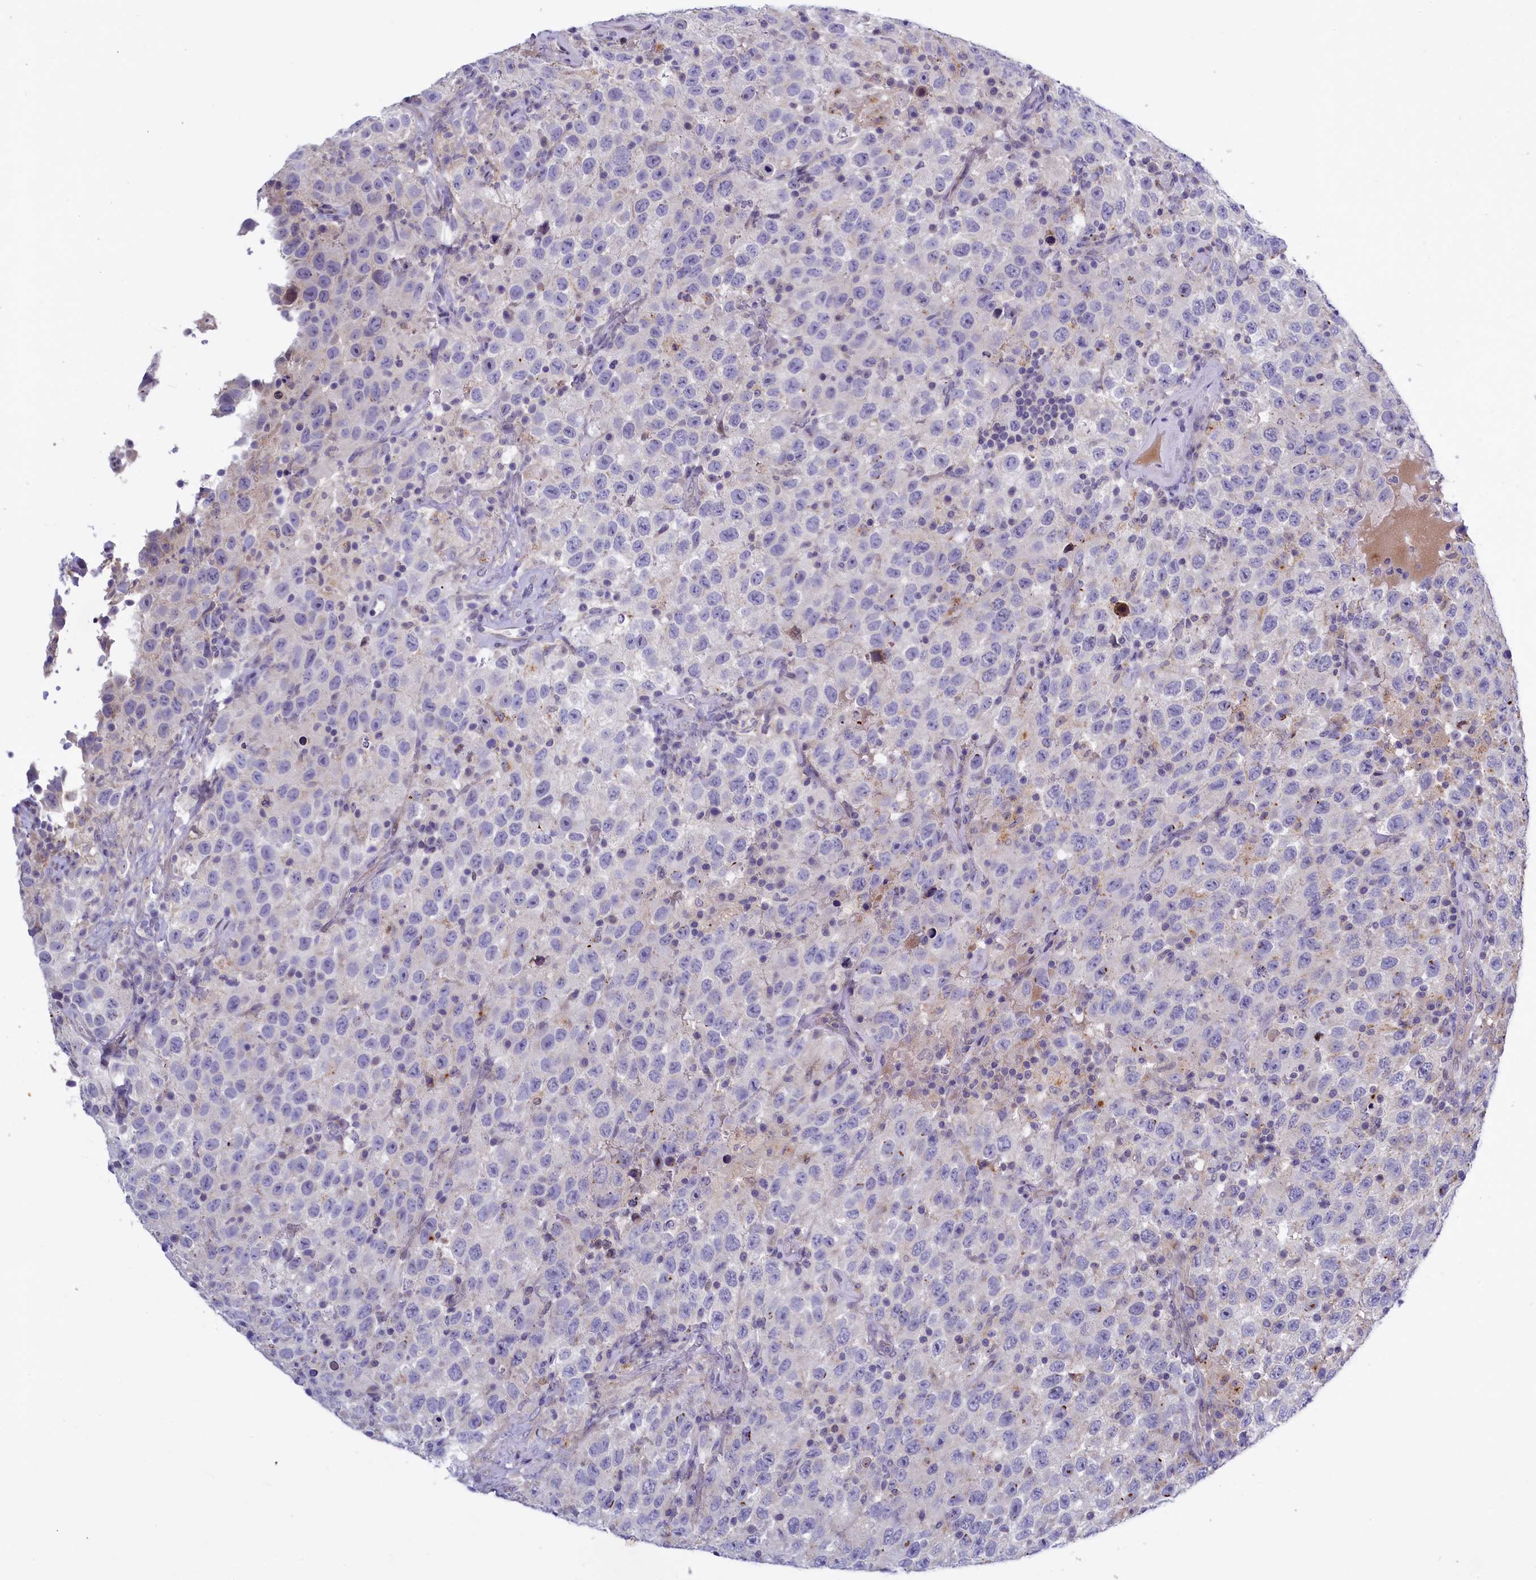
{"staining": {"intensity": "negative", "quantity": "none", "location": "none"}, "tissue": "testis cancer", "cell_type": "Tumor cells", "image_type": "cancer", "snomed": [{"axis": "morphology", "description": "Seminoma, NOS"}, {"axis": "topography", "description": "Testis"}], "caption": "There is no significant positivity in tumor cells of testis seminoma.", "gene": "HYKK", "patient": {"sex": "male", "age": 41}}